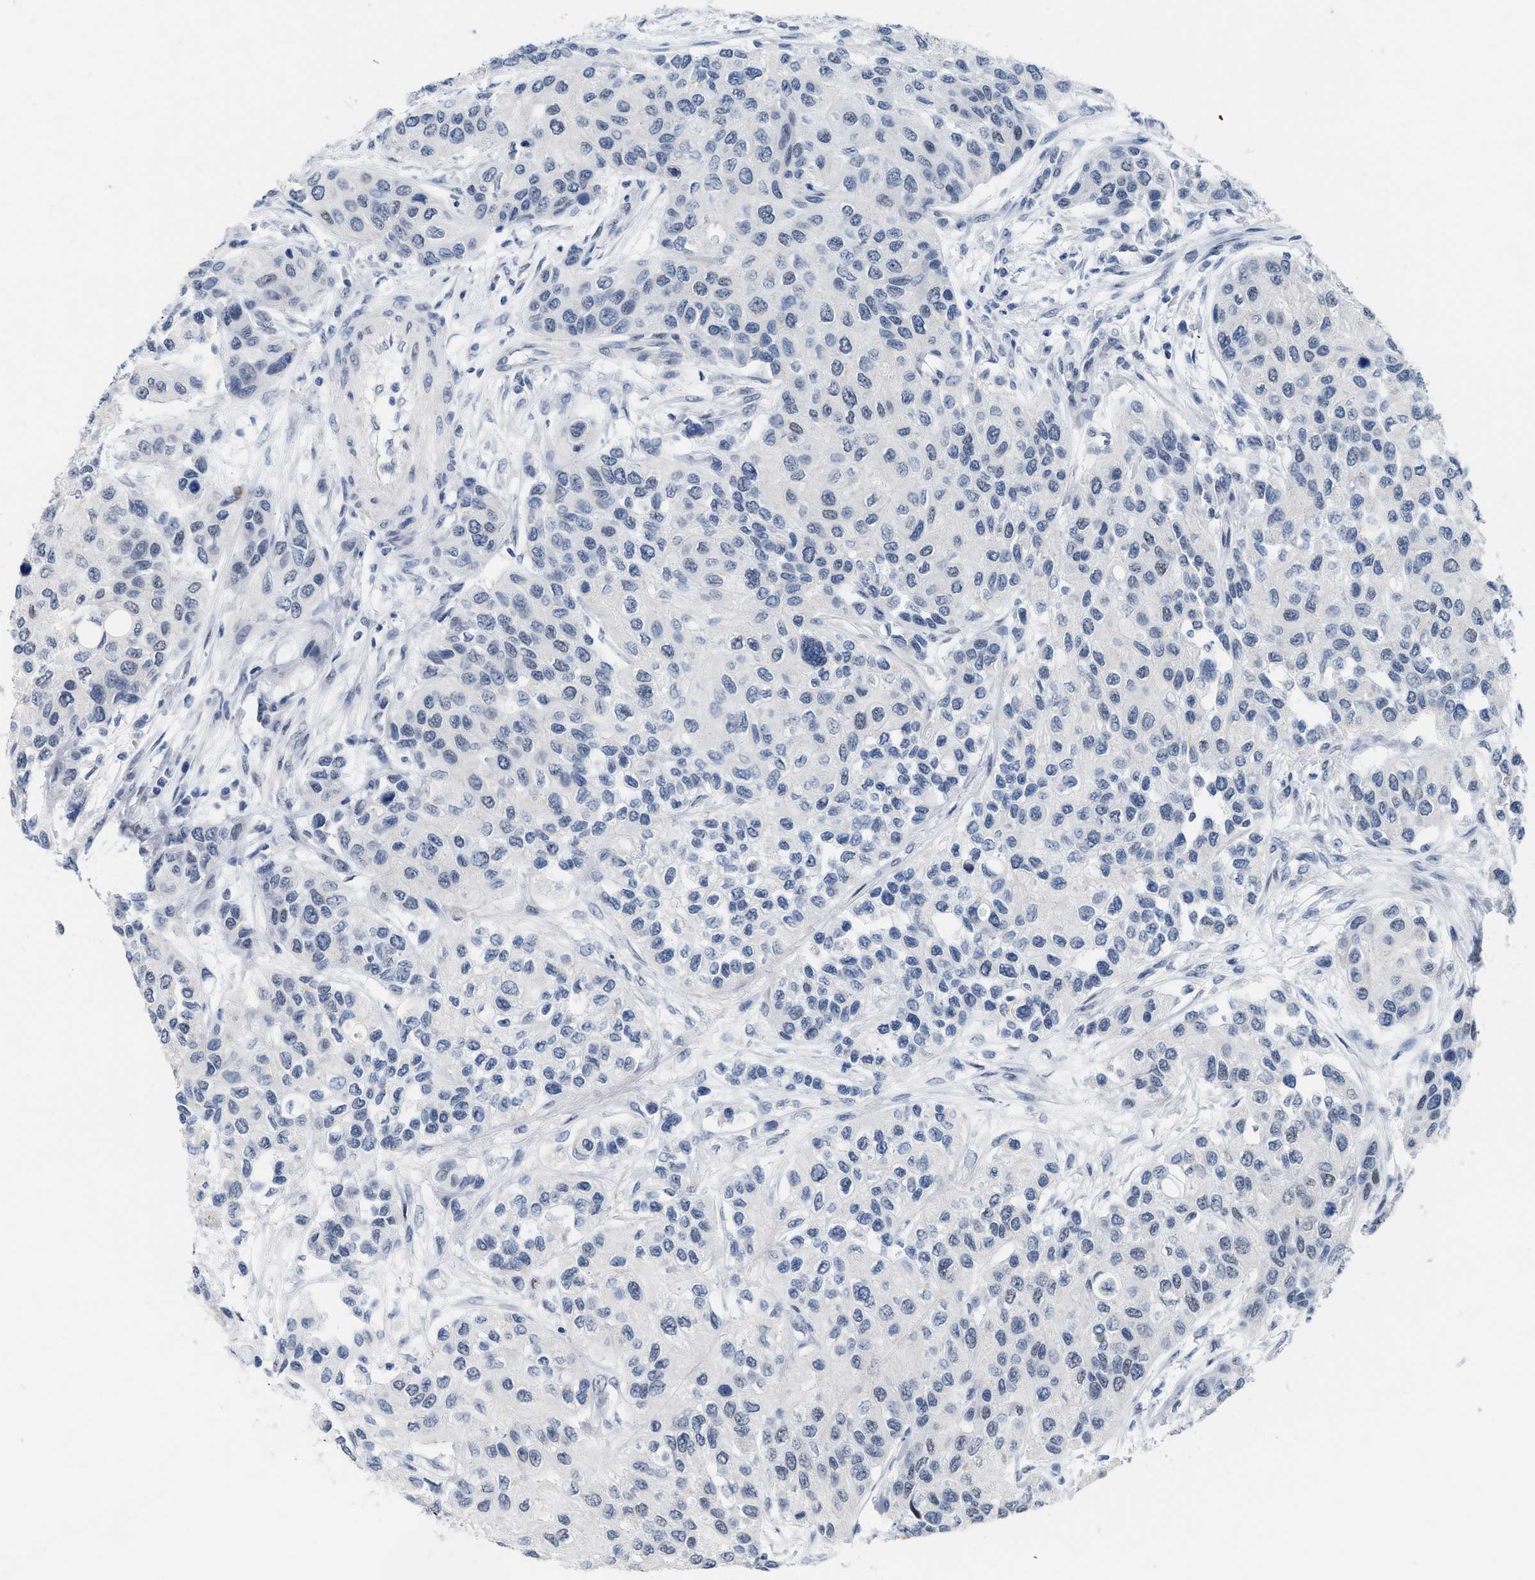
{"staining": {"intensity": "negative", "quantity": "none", "location": "none"}, "tissue": "urothelial cancer", "cell_type": "Tumor cells", "image_type": "cancer", "snomed": [{"axis": "morphology", "description": "Urothelial carcinoma, High grade"}, {"axis": "topography", "description": "Urinary bladder"}], "caption": "This is a micrograph of immunohistochemistry staining of urothelial cancer, which shows no expression in tumor cells.", "gene": "XIRP1", "patient": {"sex": "female", "age": 56}}